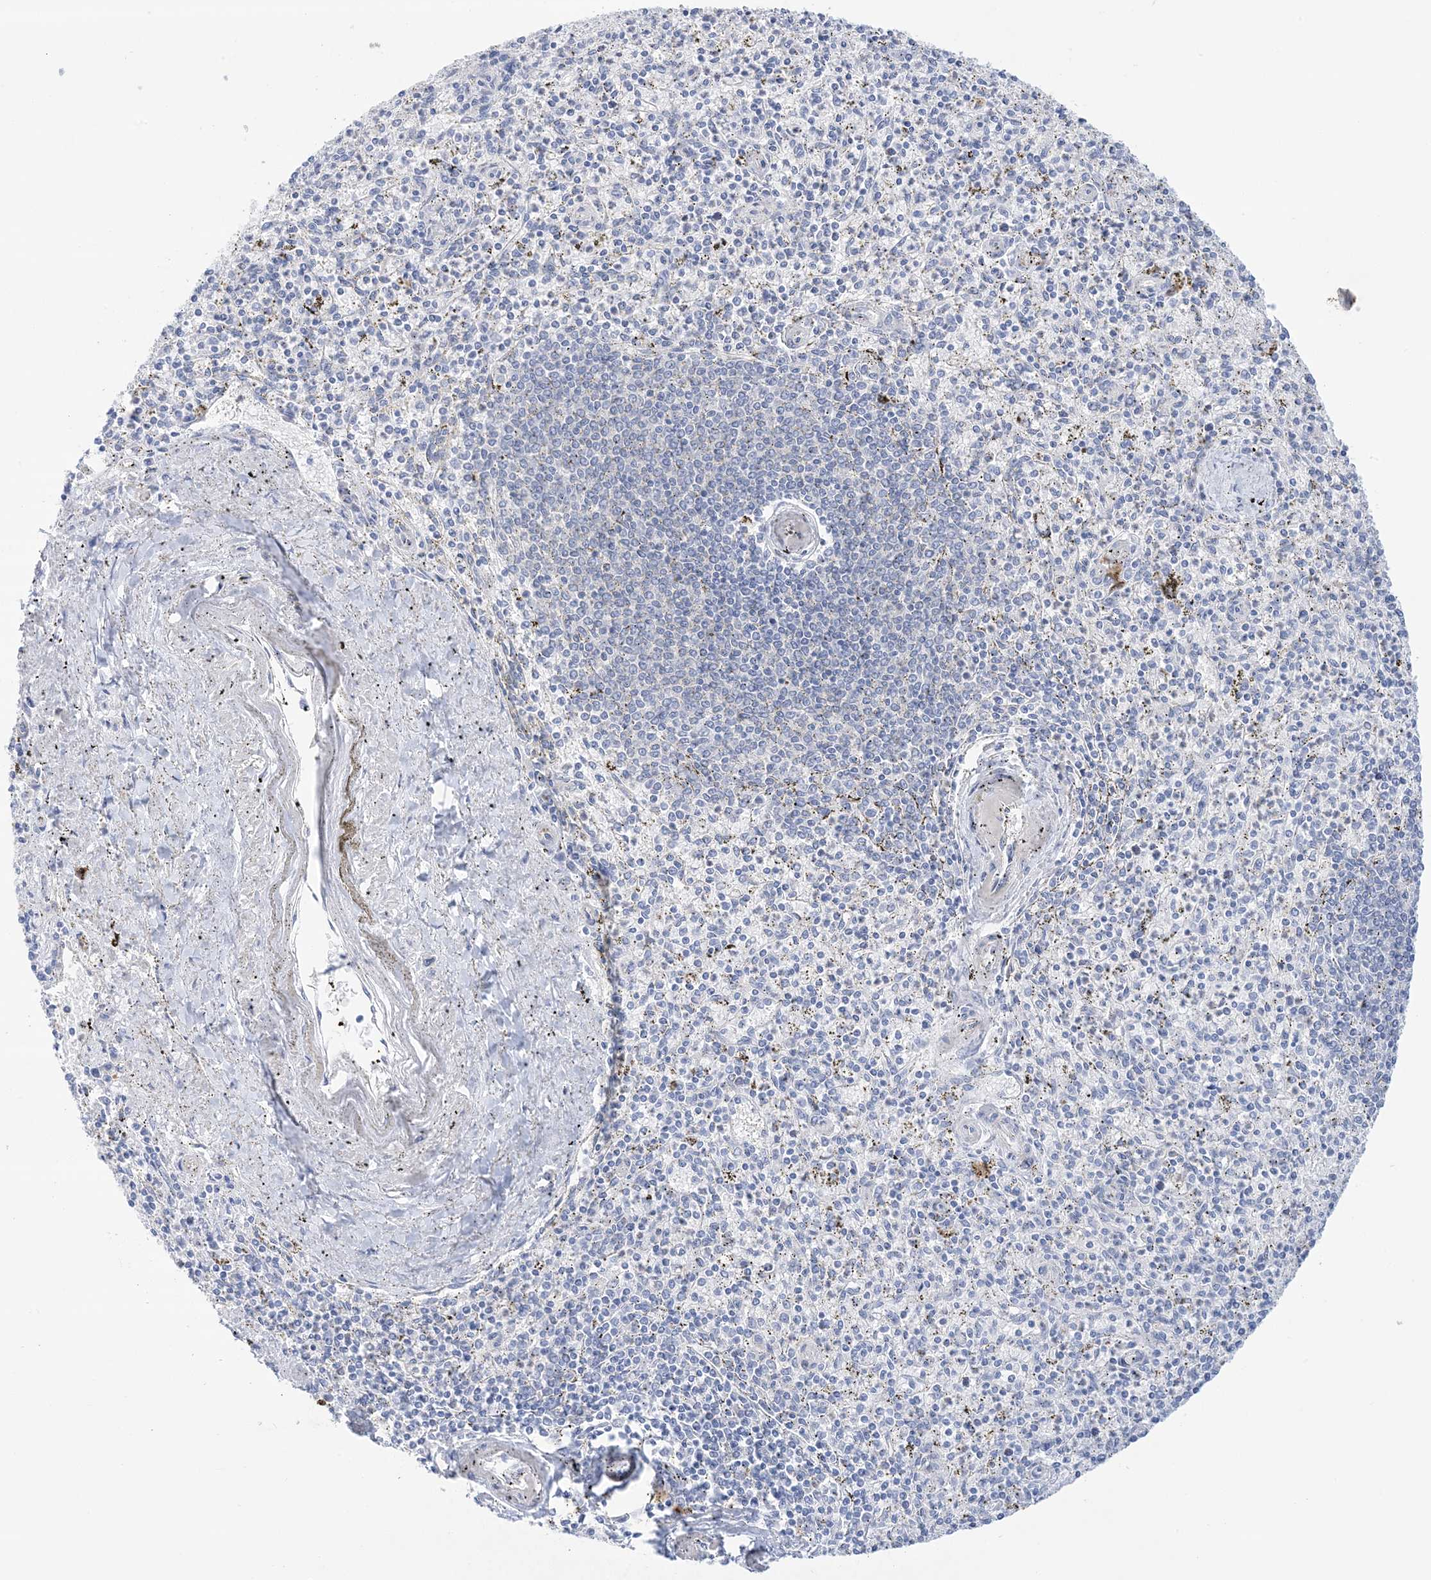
{"staining": {"intensity": "negative", "quantity": "none", "location": "none"}, "tissue": "spleen", "cell_type": "Cells in red pulp", "image_type": "normal", "snomed": [{"axis": "morphology", "description": "Normal tissue, NOS"}, {"axis": "topography", "description": "Spleen"}], "caption": "The image displays no staining of cells in red pulp in unremarkable spleen.", "gene": "ATP11C", "patient": {"sex": "male", "age": 72}}